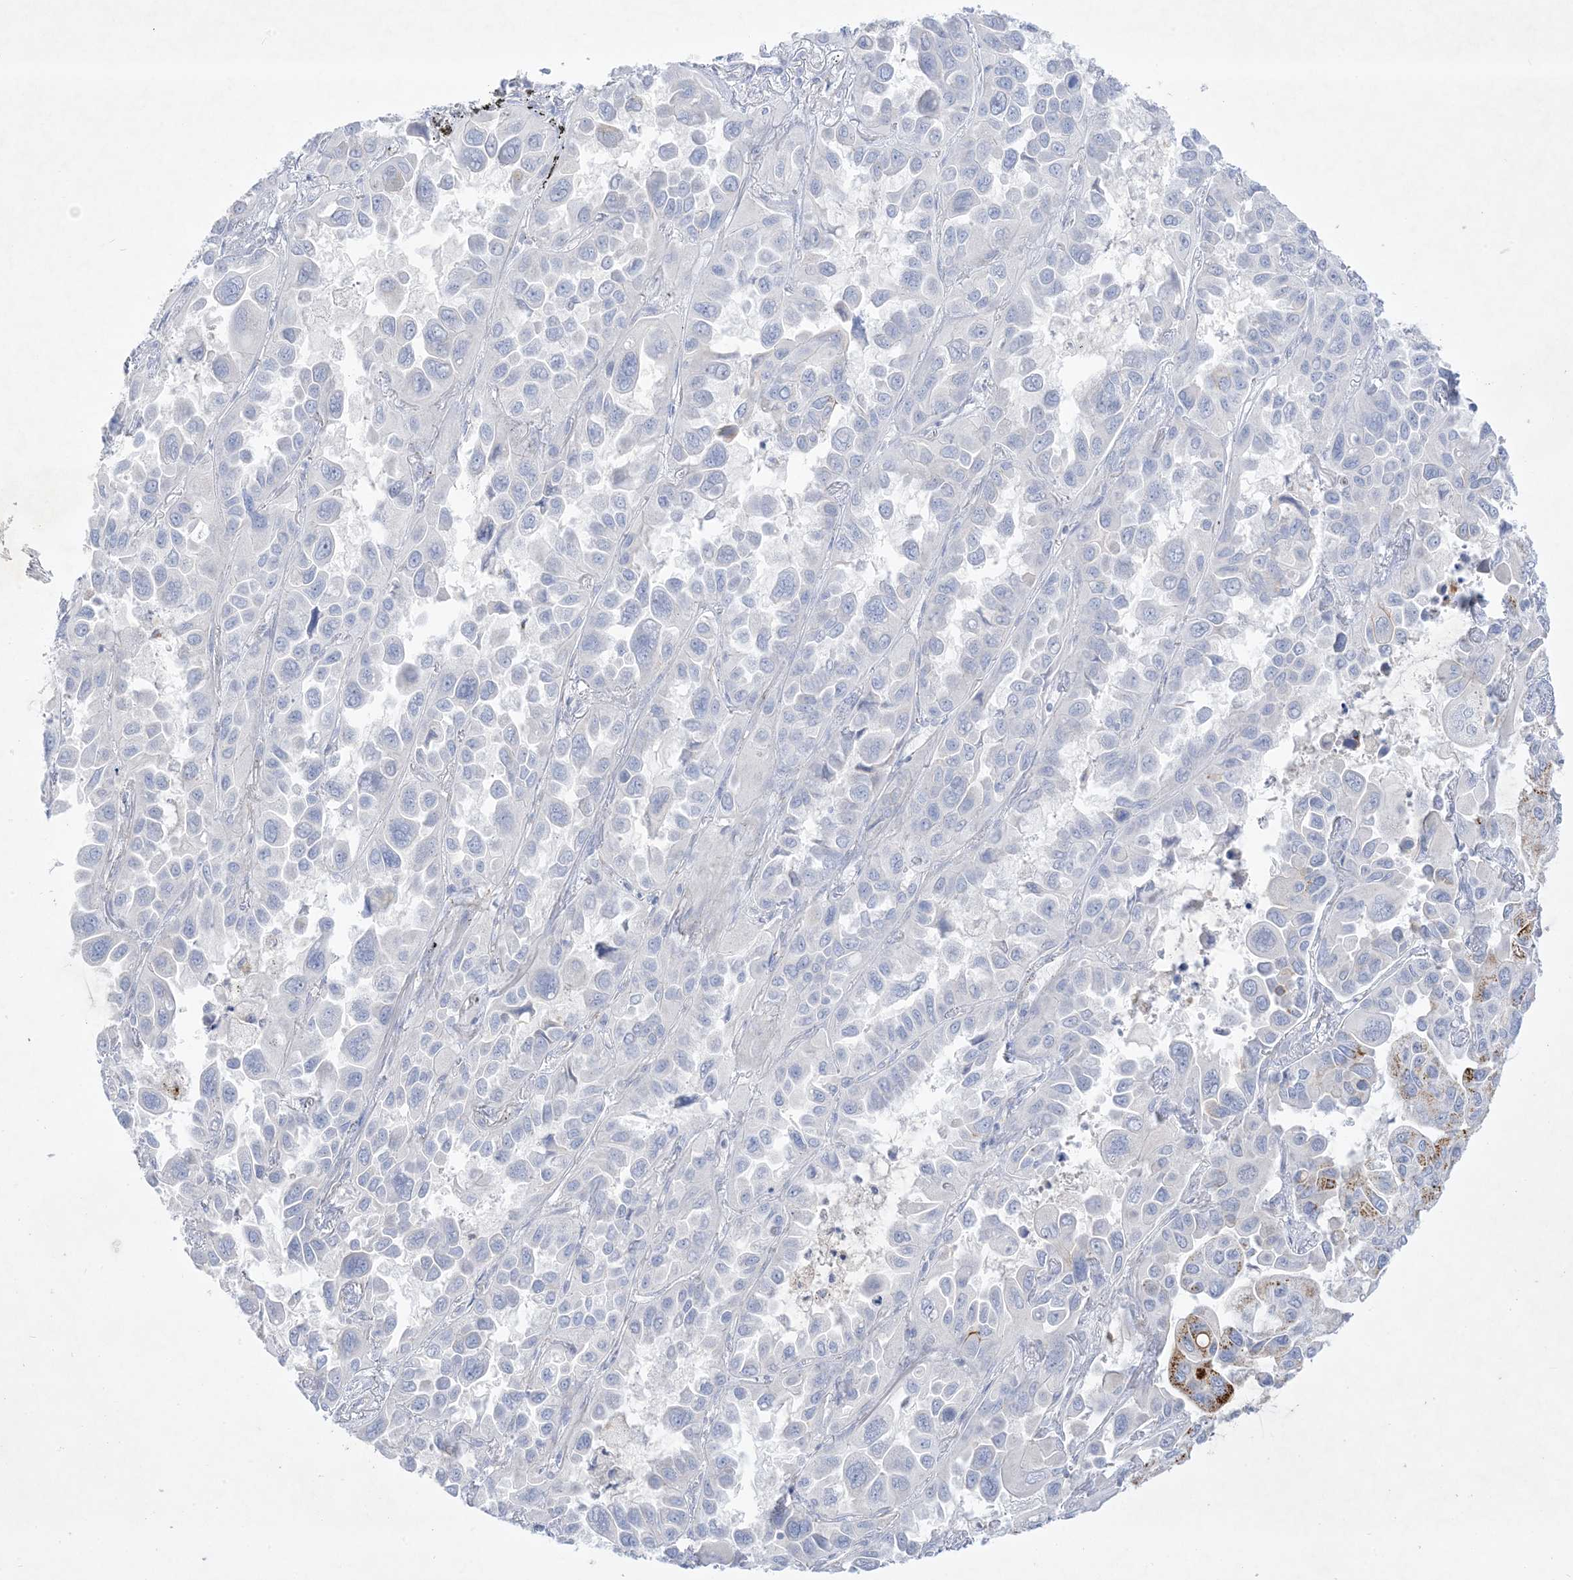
{"staining": {"intensity": "moderate", "quantity": "<25%", "location": "cytoplasmic/membranous"}, "tissue": "lung cancer", "cell_type": "Tumor cells", "image_type": "cancer", "snomed": [{"axis": "morphology", "description": "Adenocarcinoma, NOS"}, {"axis": "topography", "description": "Lung"}], "caption": "Adenocarcinoma (lung) stained with a protein marker demonstrates moderate staining in tumor cells.", "gene": "B3GNT7", "patient": {"sex": "male", "age": 64}}